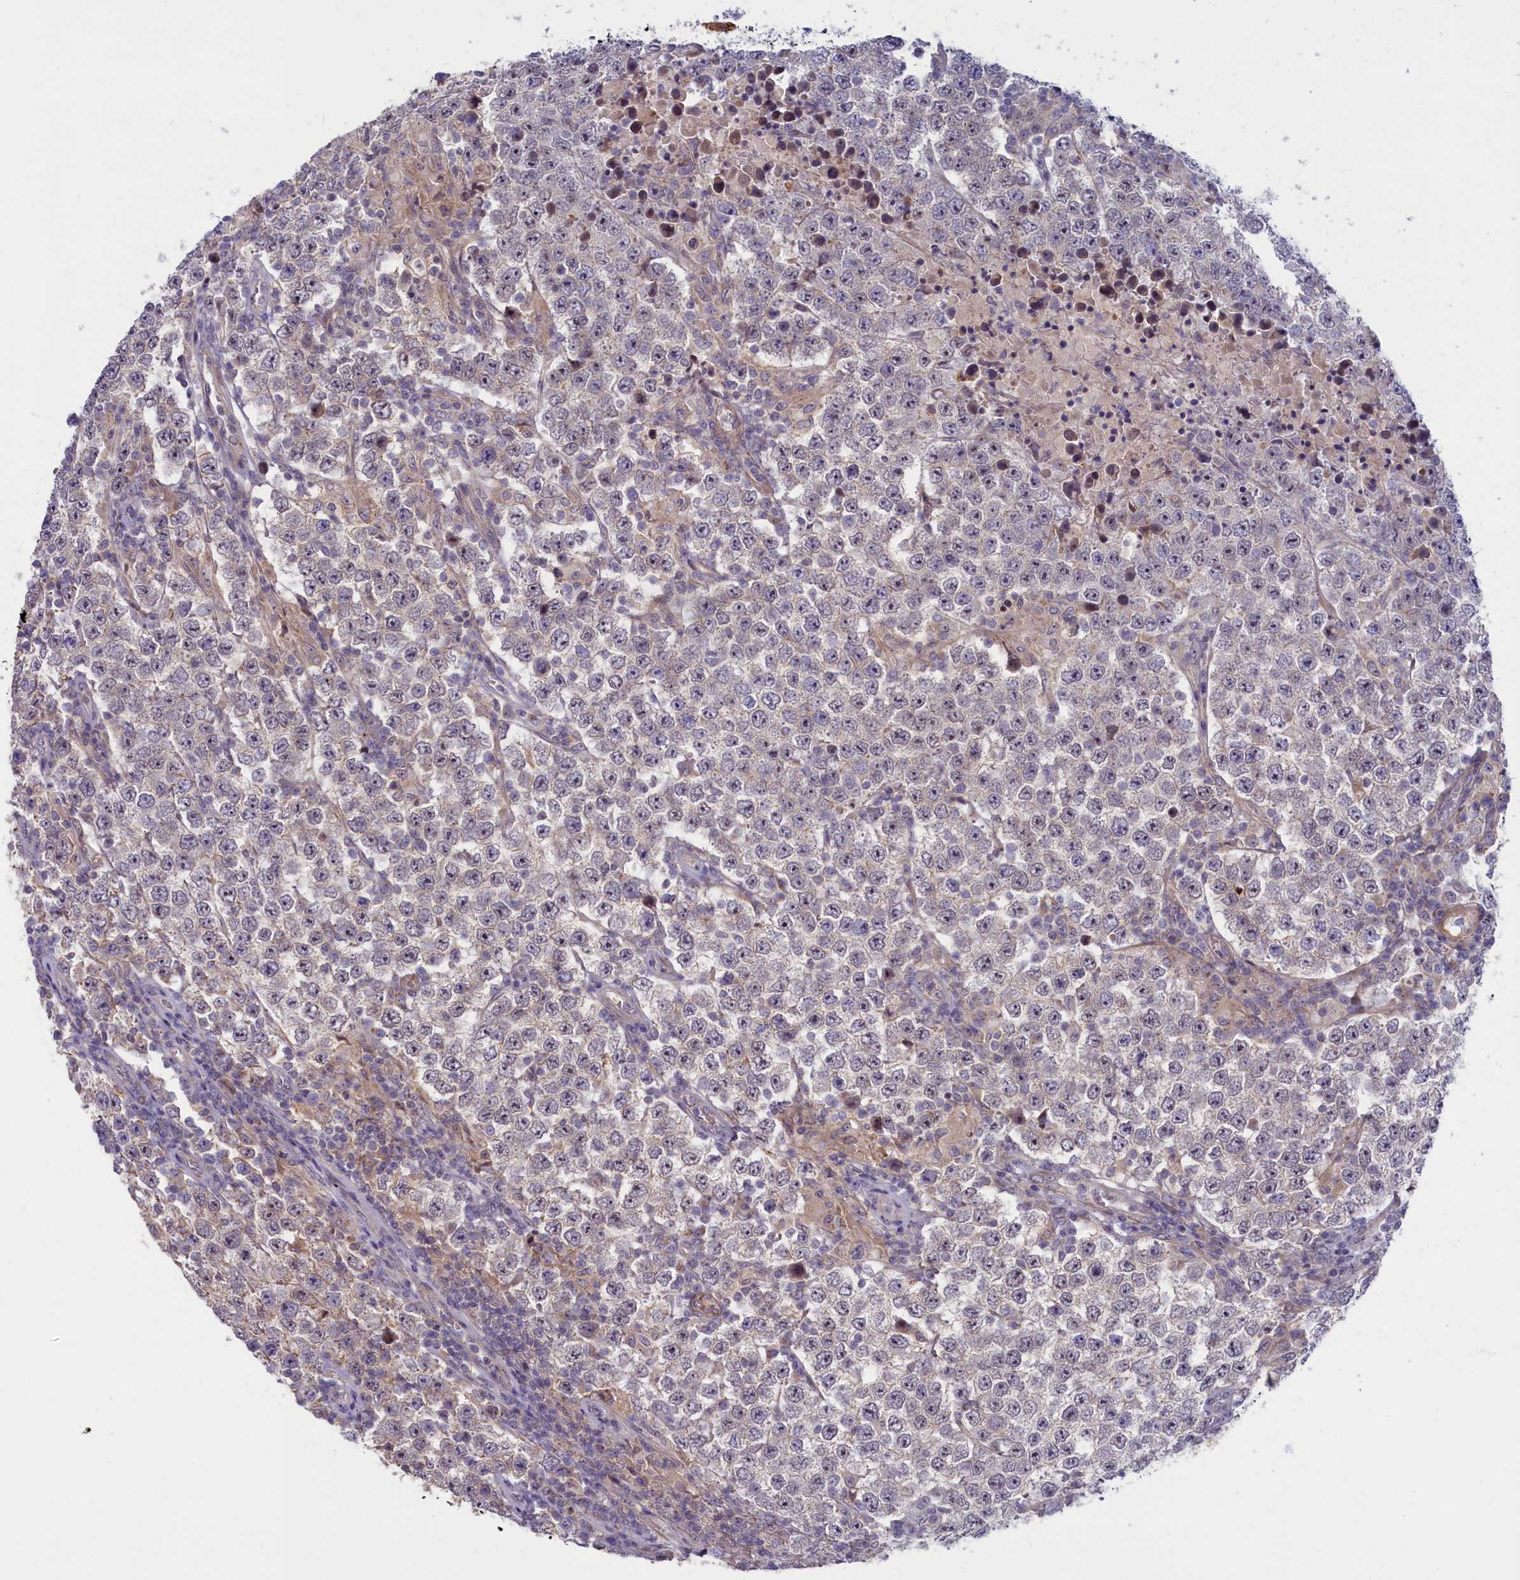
{"staining": {"intensity": "negative", "quantity": "none", "location": "none"}, "tissue": "testis cancer", "cell_type": "Tumor cells", "image_type": "cancer", "snomed": [{"axis": "morphology", "description": "Normal tissue, NOS"}, {"axis": "morphology", "description": "Urothelial carcinoma, High grade"}, {"axis": "morphology", "description": "Seminoma, NOS"}, {"axis": "morphology", "description": "Carcinoma, Embryonal, NOS"}, {"axis": "topography", "description": "Urinary bladder"}, {"axis": "topography", "description": "Testis"}], "caption": "The immunohistochemistry image has no significant positivity in tumor cells of testis urothelial carcinoma (high-grade) tissue. (DAB (3,3'-diaminobenzidine) IHC, high magnification).", "gene": "TRPM4", "patient": {"sex": "male", "age": 41}}